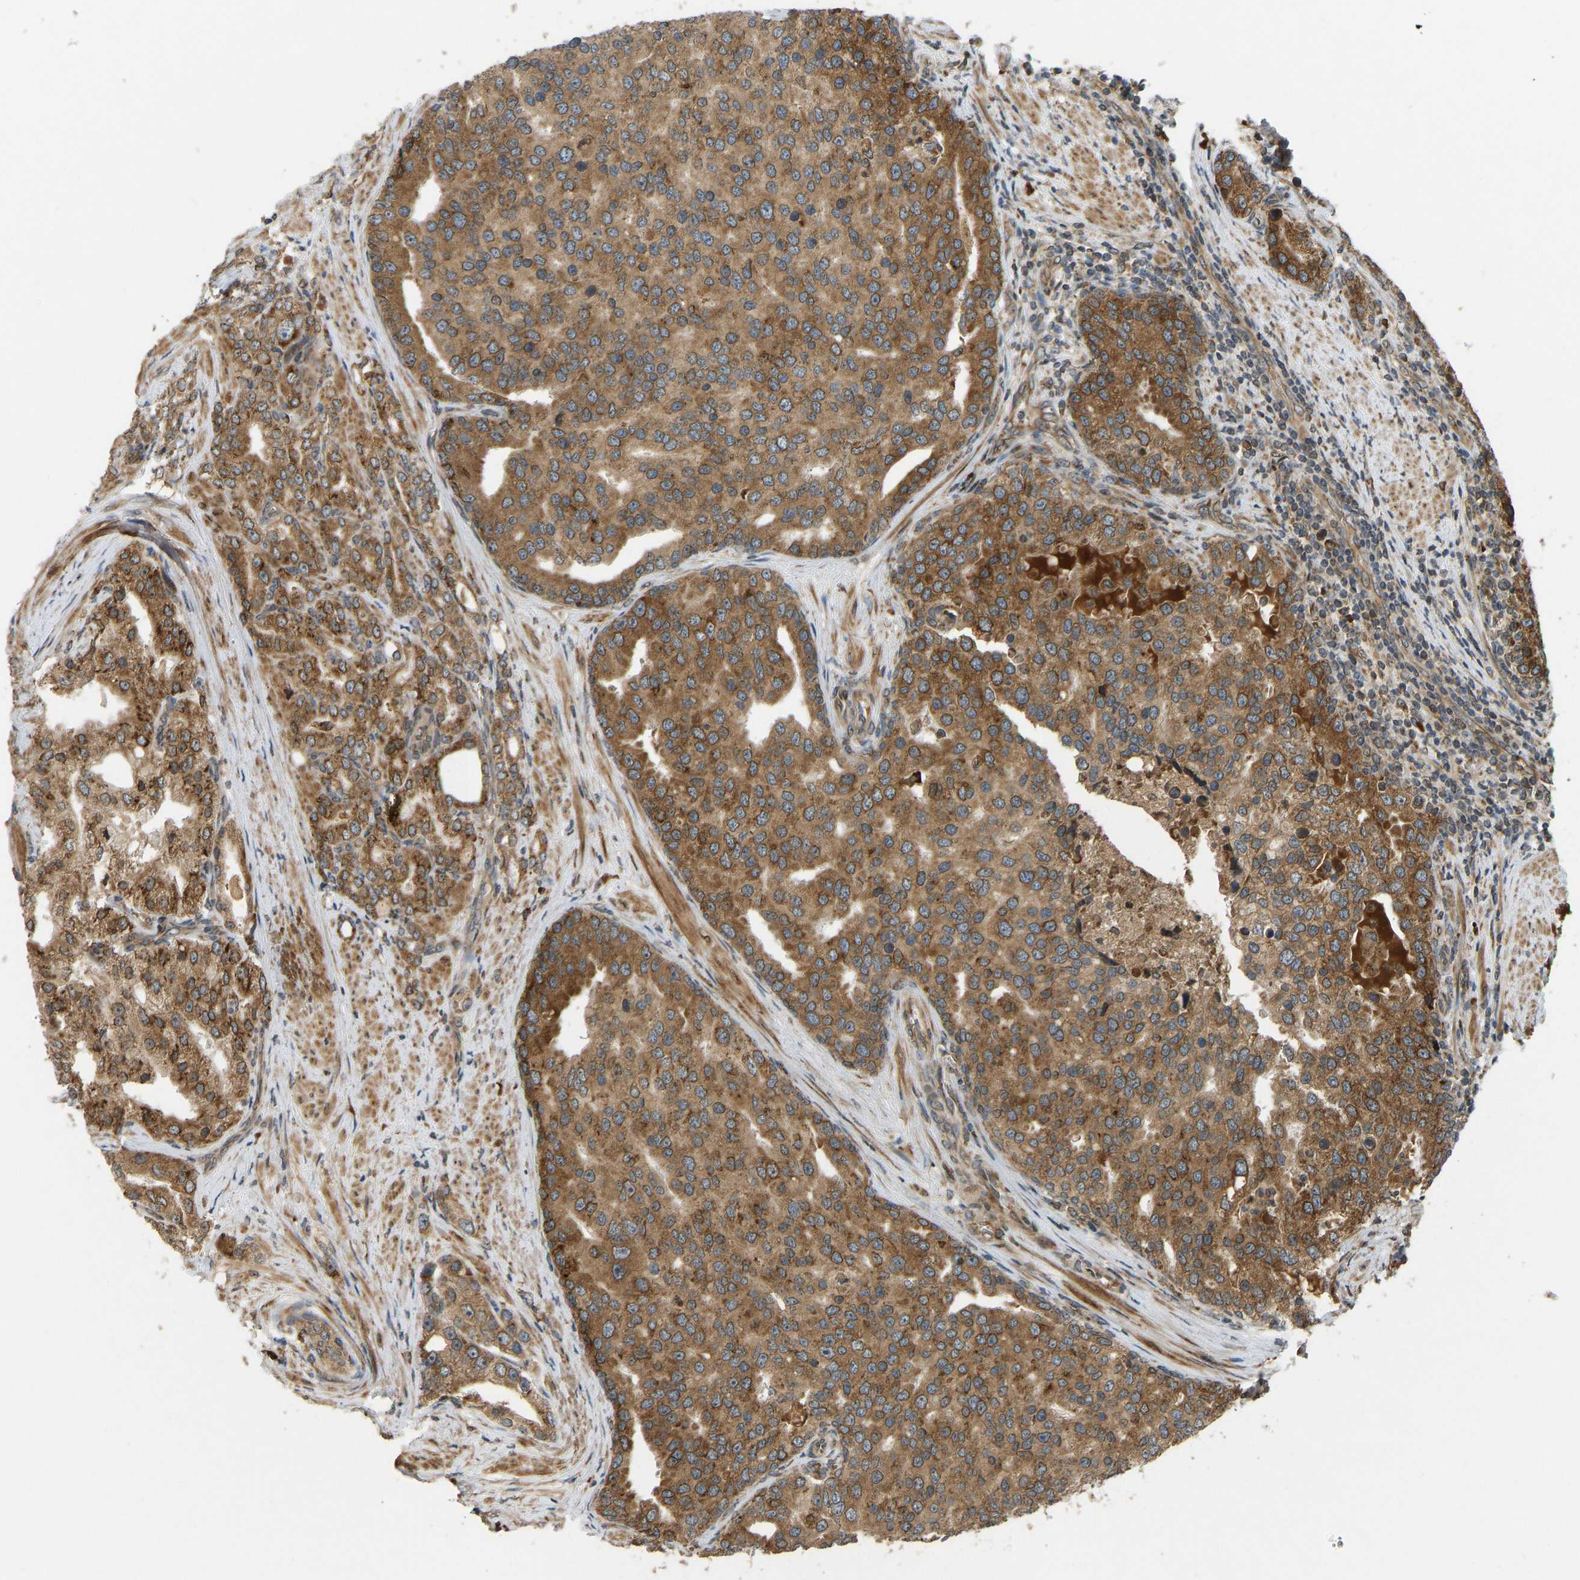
{"staining": {"intensity": "moderate", "quantity": ">75%", "location": "cytoplasmic/membranous"}, "tissue": "prostate cancer", "cell_type": "Tumor cells", "image_type": "cancer", "snomed": [{"axis": "morphology", "description": "Adenocarcinoma, High grade"}, {"axis": "topography", "description": "Prostate"}], "caption": "Immunohistochemistry micrograph of neoplastic tissue: adenocarcinoma (high-grade) (prostate) stained using immunohistochemistry displays medium levels of moderate protein expression localized specifically in the cytoplasmic/membranous of tumor cells, appearing as a cytoplasmic/membranous brown color.", "gene": "RPN2", "patient": {"sex": "male", "age": 50}}